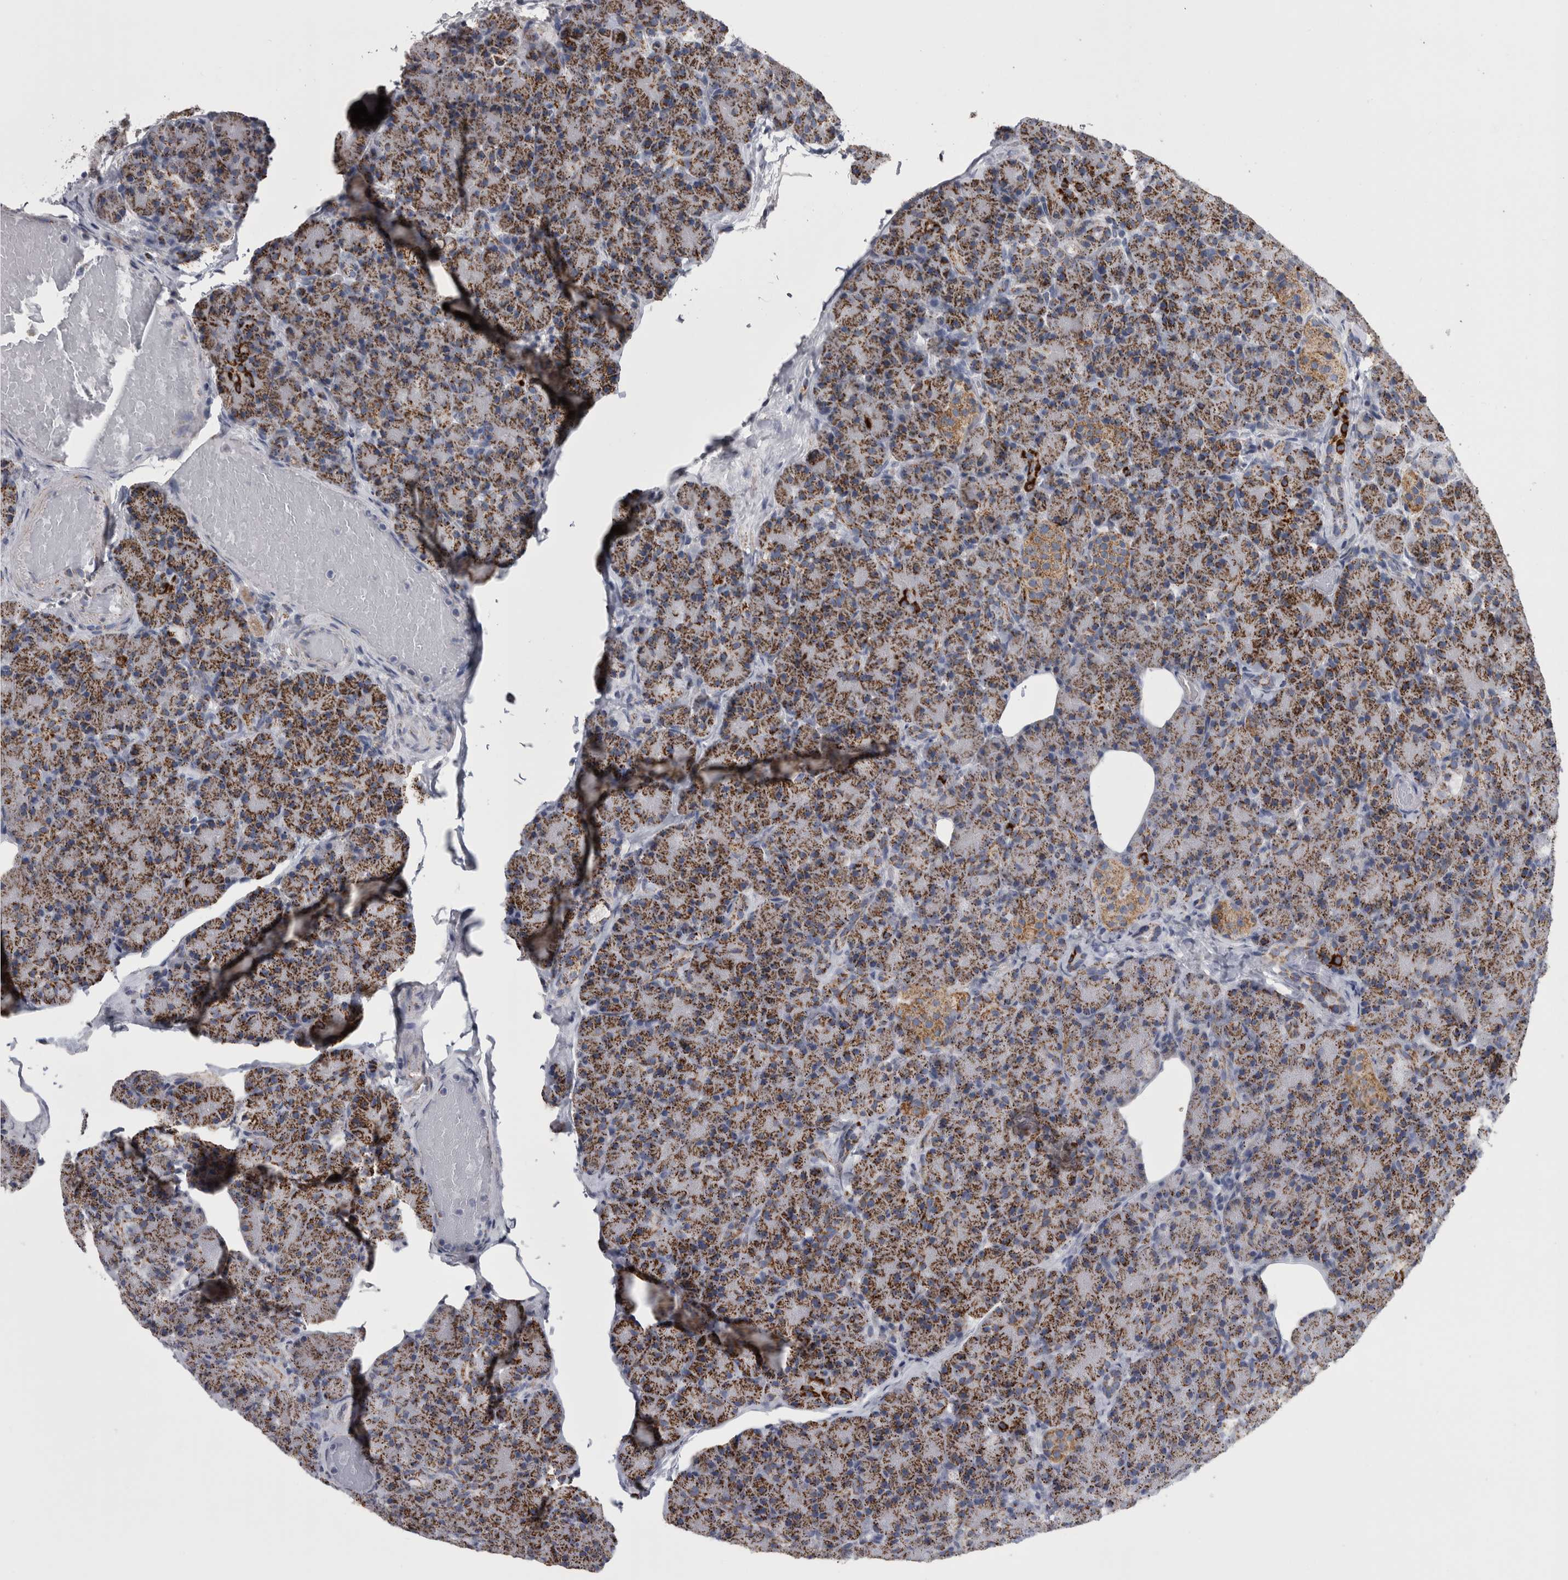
{"staining": {"intensity": "strong", "quantity": ">75%", "location": "cytoplasmic/membranous"}, "tissue": "pancreas", "cell_type": "Exocrine glandular cells", "image_type": "normal", "snomed": [{"axis": "morphology", "description": "Normal tissue, NOS"}, {"axis": "topography", "description": "Pancreas"}], "caption": "DAB immunohistochemical staining of normal human pancreas shows strong cytoplasmic/membranous protein staining in approximately >75% of exocrine glandular cells. The staining is performed using DAB brown chromogen to label protein expression. The nuclei are counter-stained blue using hematoxylin.", "gene": "DBT", "patient": {"sex": "female", "age": 43}}